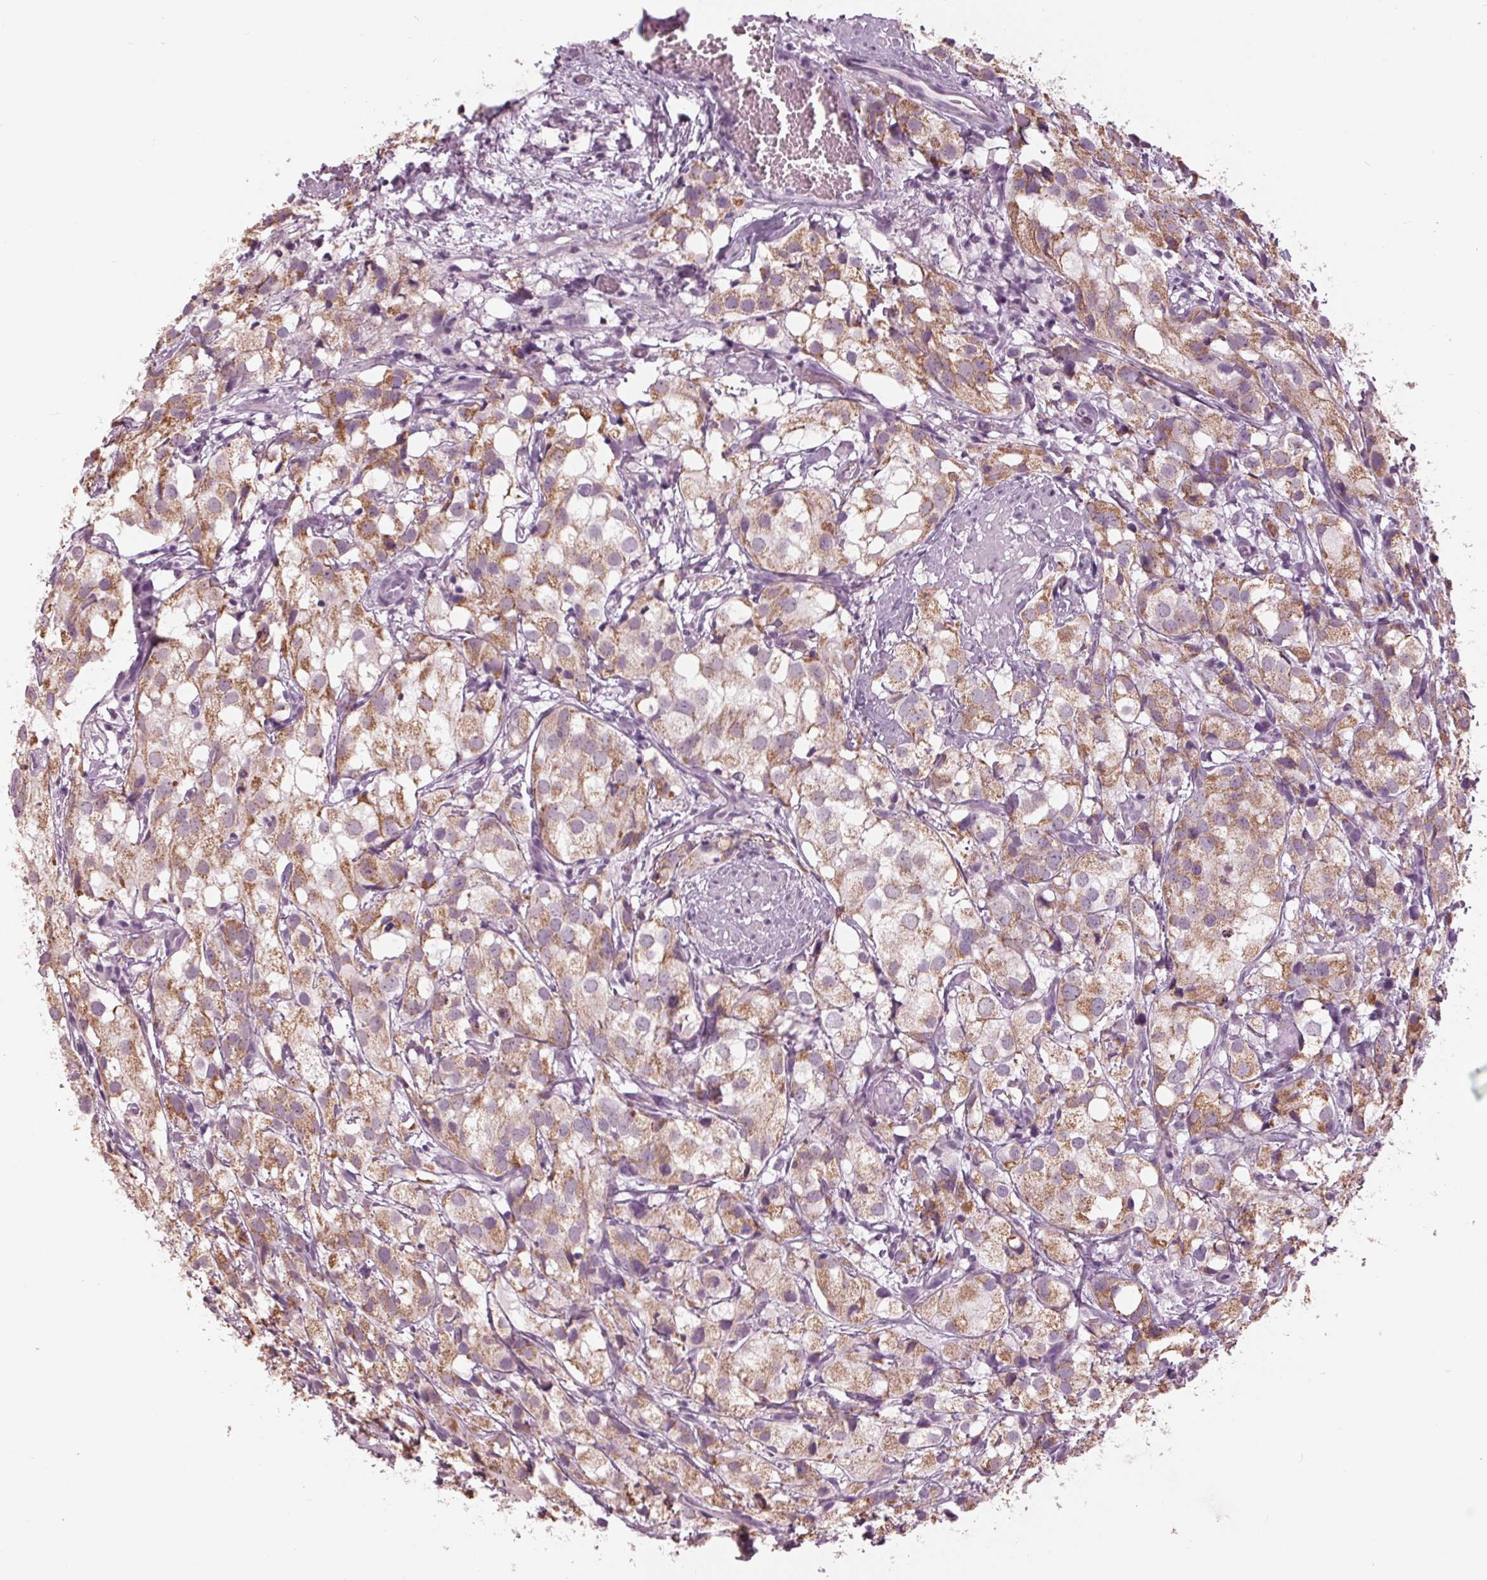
{"staining": {"intensity": "moderate", "quantity": "25%-75%", "location": "cytoplasmic/membranous"}, "tissue": "prostate cancer", "cell_type": "Tumor cells", "image_type": "cancer", "snomed": [{"axis": "morphology", "description": "Adenocarcinoma, High grade"}, {"axis": "topography", "description": "Prostate"}], "caption": "Protein staining of adenocarcinoma (high-grade) (prostate) tissue shows moderate cytoplasmic/membranous expression in approximately 25%-75% of tumor cells.", "gene": "SAMD4A", "patient": {"sex": "male", "age": 86}}